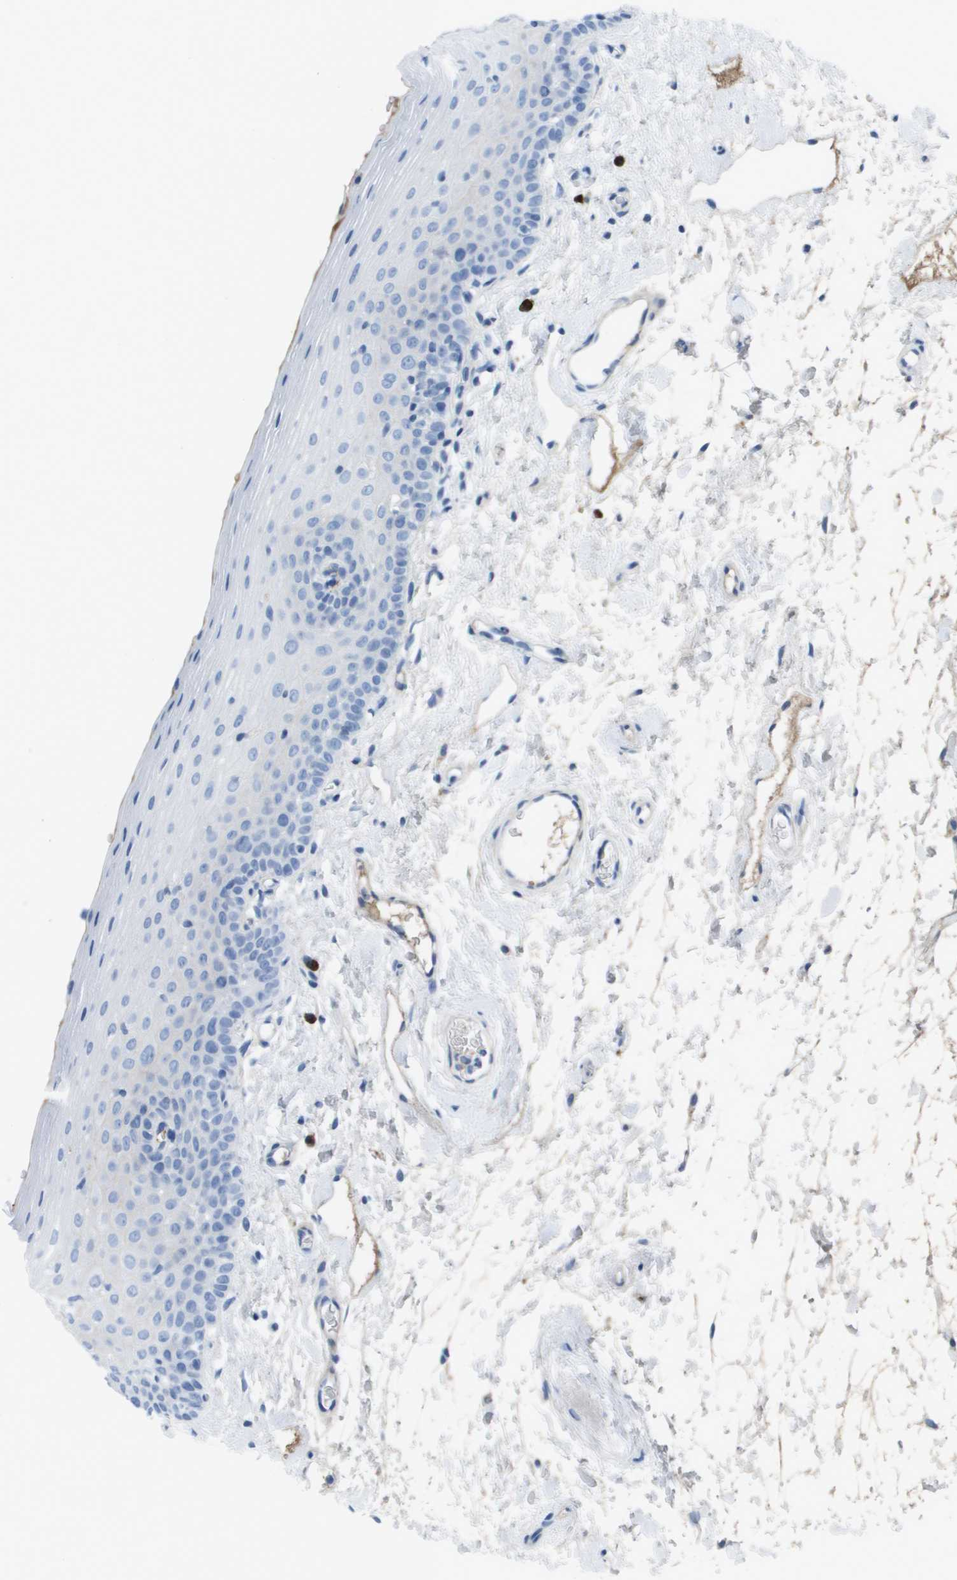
{"staining": {"intensity": "negative", "quantity": "none", "location": "none"}, "tissue": "oral mucosa", "cell_type": "Squamous epithelial cells", "image_type": "normal", "snomed": [{"axis": "morphology", "description": "Normal tissue, NOS"}, {"axis": "topography", "description": "Oral tissue"}], "caption": "Protein analysis of unremarkable oral mucosa shows no significant staining in squamous epithelial cells. (Stains: DAB IHC with hematoxylin counter stain, Microscopy: brightfield microscopy at high magnification).", "gene": "GPR18", "patient": {"sex": "male", "age": 66}}